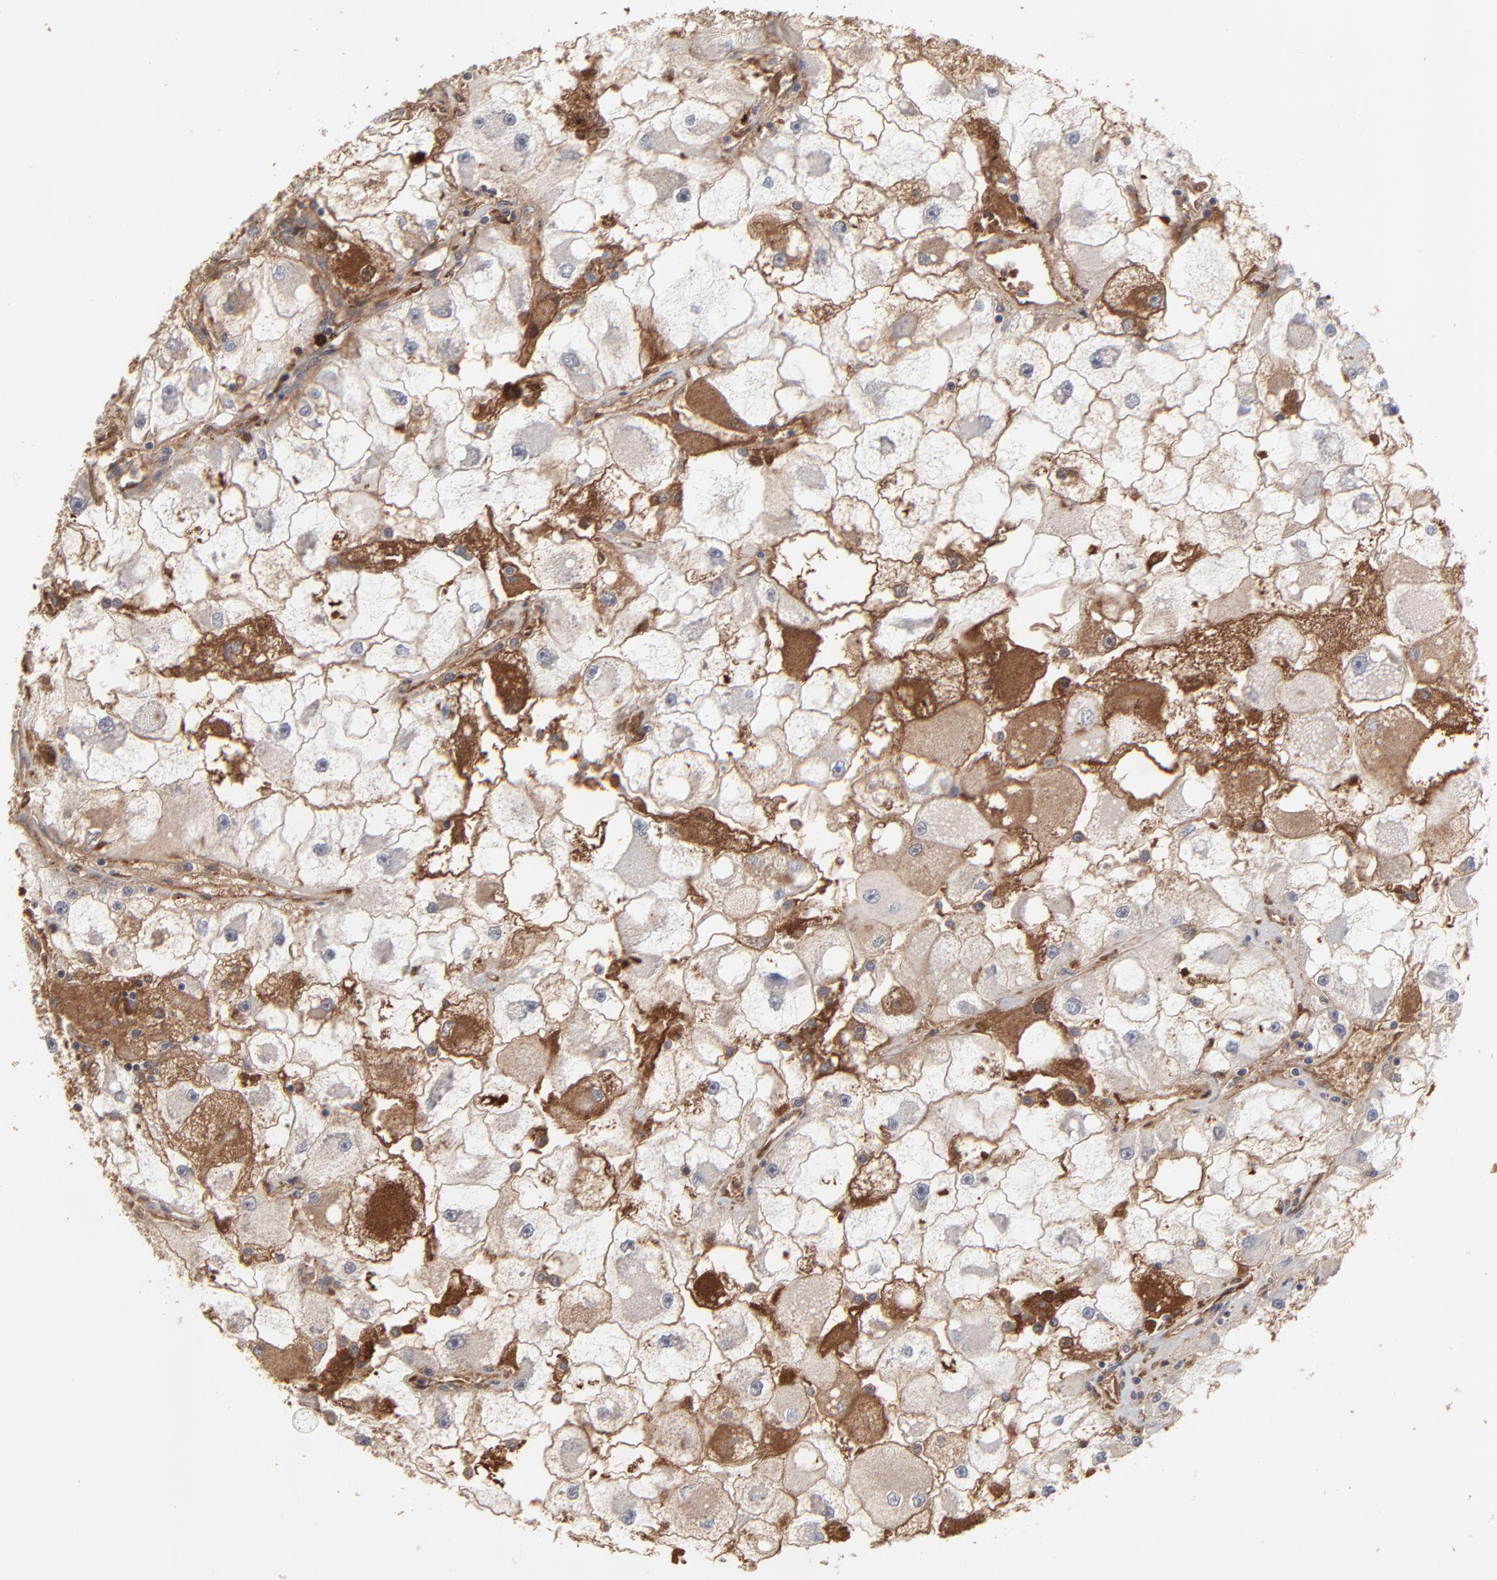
{"staining": {"intensity": "strong", "quantity": "25%-75%", "location": "cytoplasmic/membranous"}, "tissue": "renal cancer", "cell_type": "Tumor cells", "image_type": "cancer", "snomed": [{"axis": "morphology", "description": "Adenocarcinoma, NOS"}, {"axis": "topography", "description": "Kidney"}], "caption": "A brown stain highlights strong cytoplasmic/membranous staining of a protein in human renal cancer tumor cells.", "gene": "VPREB3", "patient": {"sex": "female", "age": 73}}